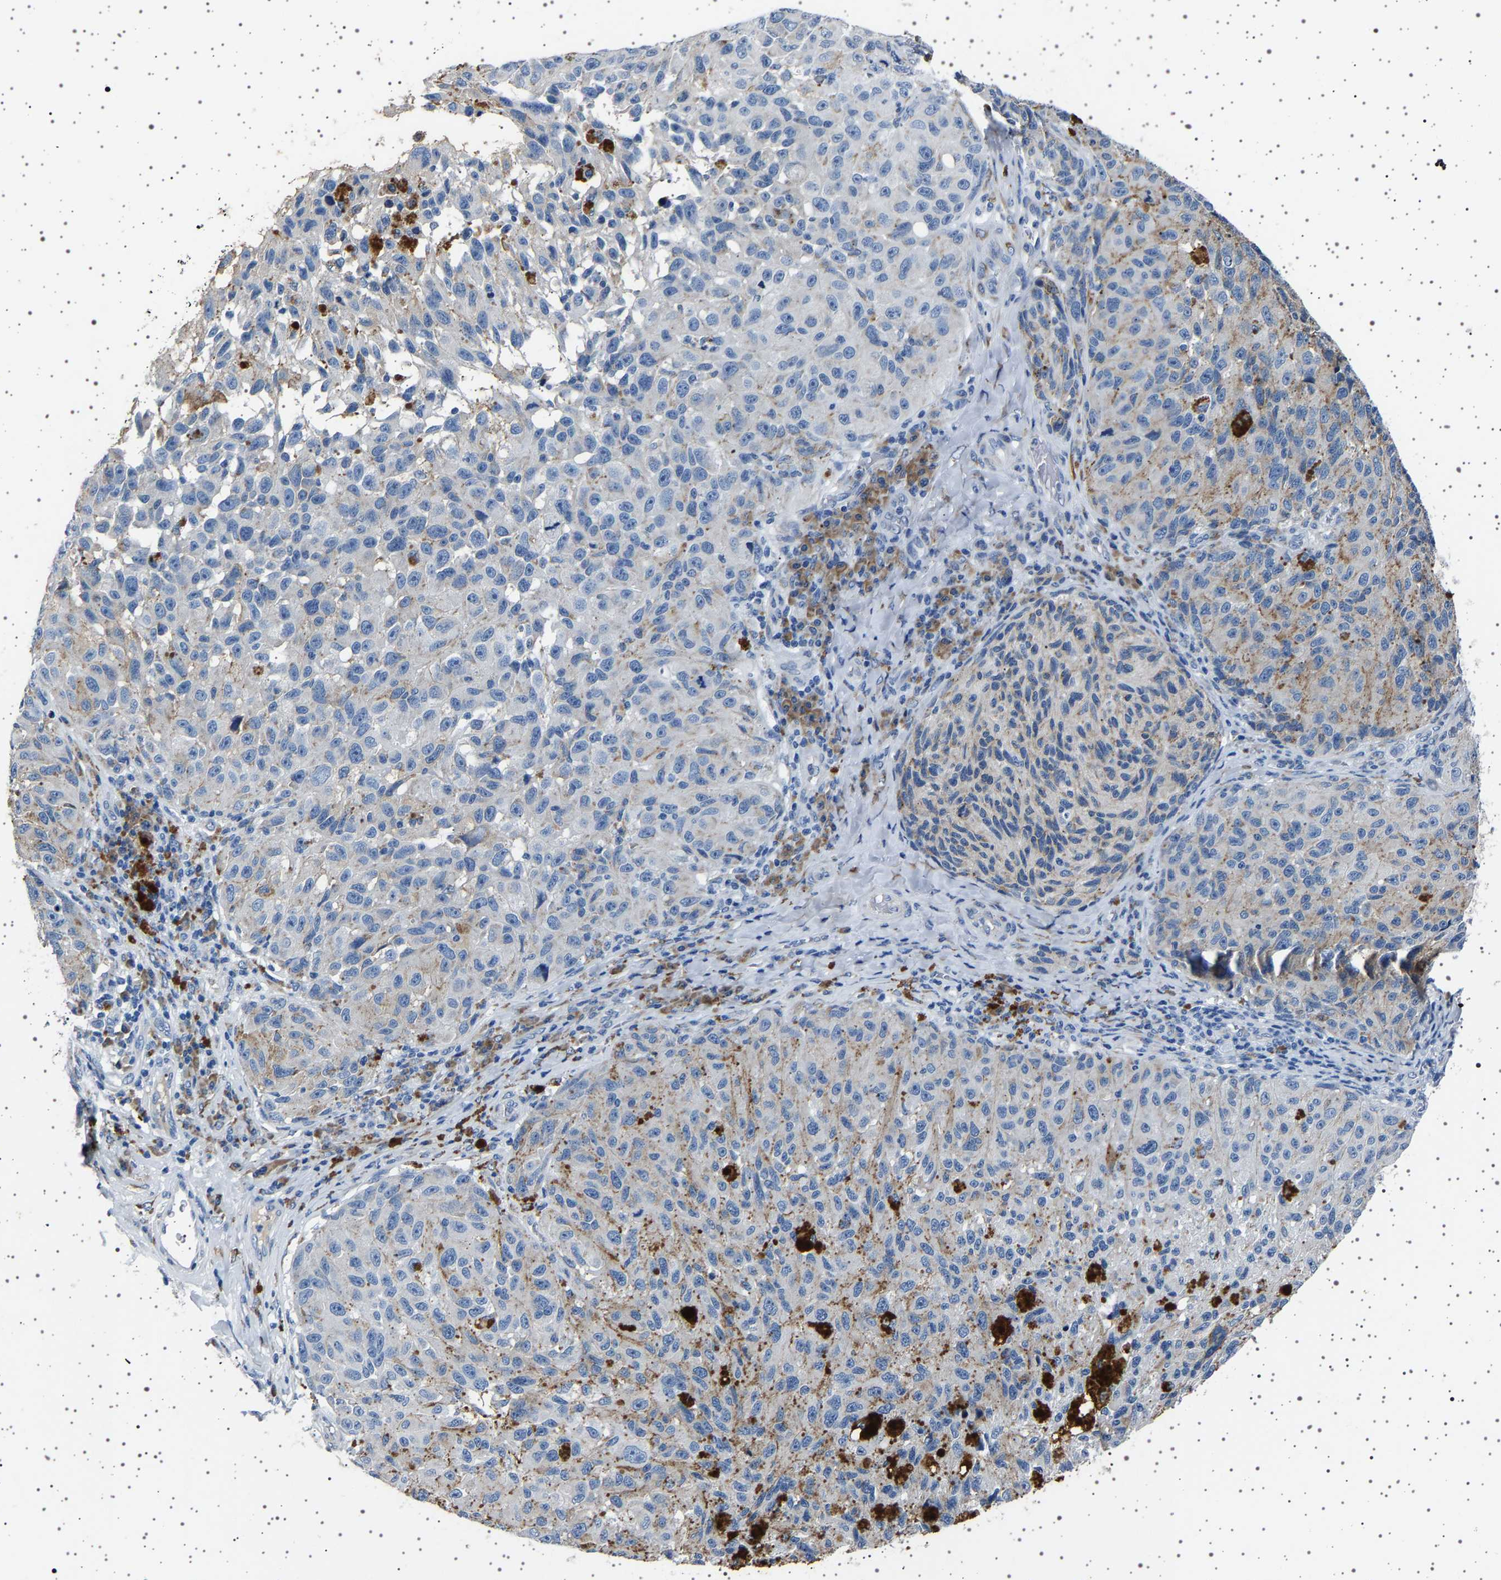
{"staining": {"intensity": "weak", "quantity": "25%-75%", "location": "cytoplasmic/membranous"}, "tissue": "melanoma", "cell_type": "Tumor cells", "image_type": "cancer", "snomed": [{"axis": "morphology", "description": "Malignant melanoma, NOS"}, {"axis": "topography", "description": "Skin"}], "caption": "Weak cytoplasmic/membranous protein staining is appreciated in about 25%-75% of tumor cells in melanoma. (DAB IHC with brightfield microscopy, high magnification).", "gene": "FTCD", "patient": {"sex": "female", "age": 73}}